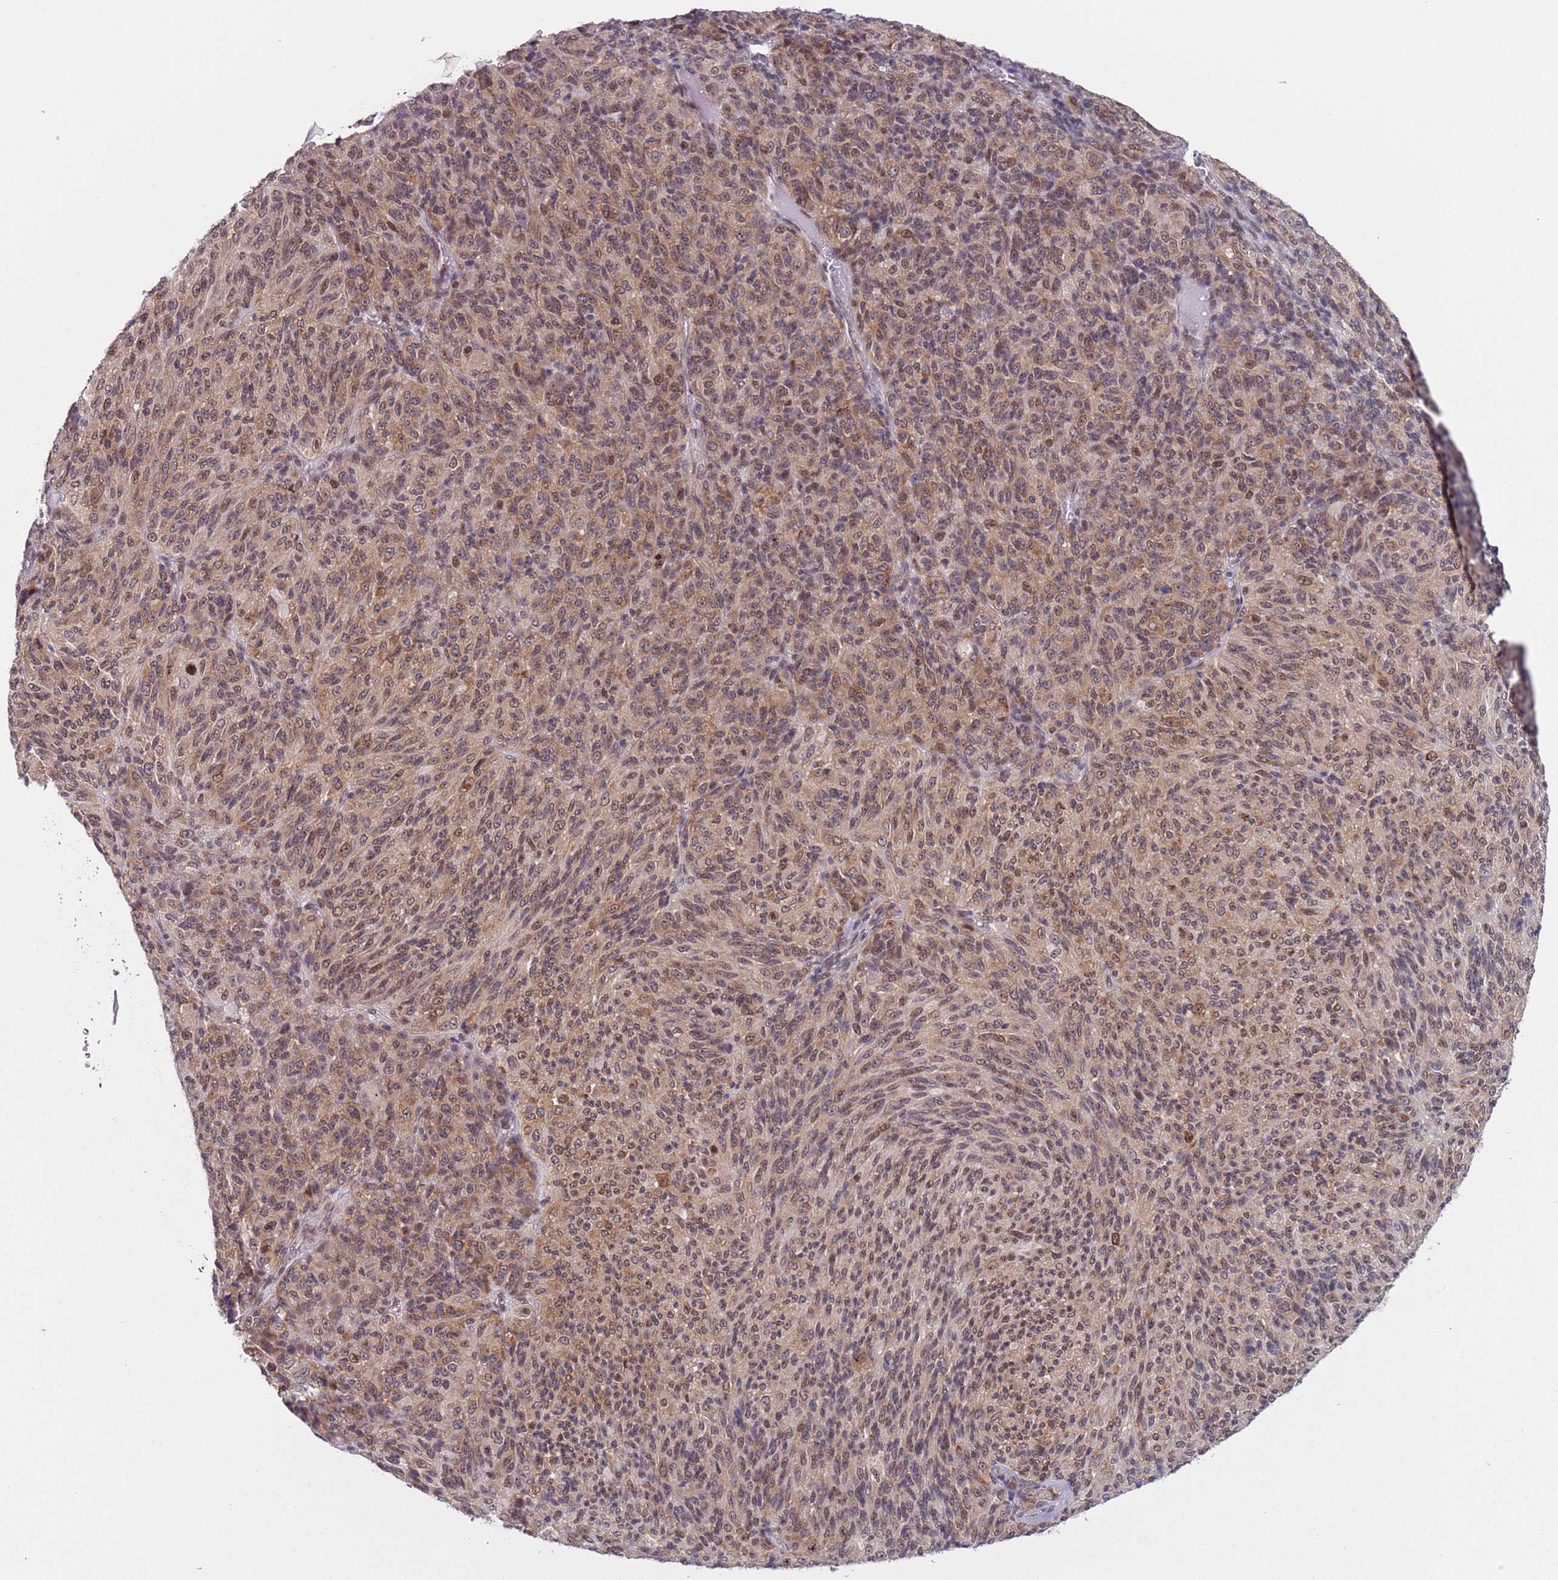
{"staining": {"intensity": "moderate", "quantity": ">75%", "location": "cytoplasmic/membranous,nuclear"}, "tissue": "melanoma", "cell_type": "Tumor cells", "image_type": "cancer", "snomed": [{"axis": "morphology", "description": "Malignant melanoma, Metastatic site"}, {"axis": "topography", "description": "Brain"}], "caption": "Approximately >75% of tumor cells in melanoma reveal moderate cytoplasmic/membranous and nuclear protein positivity as visualized by brown immunohistochemical staining.", "gene": "SLC25A32", "patient": {"sex": "female", "age": 56}}